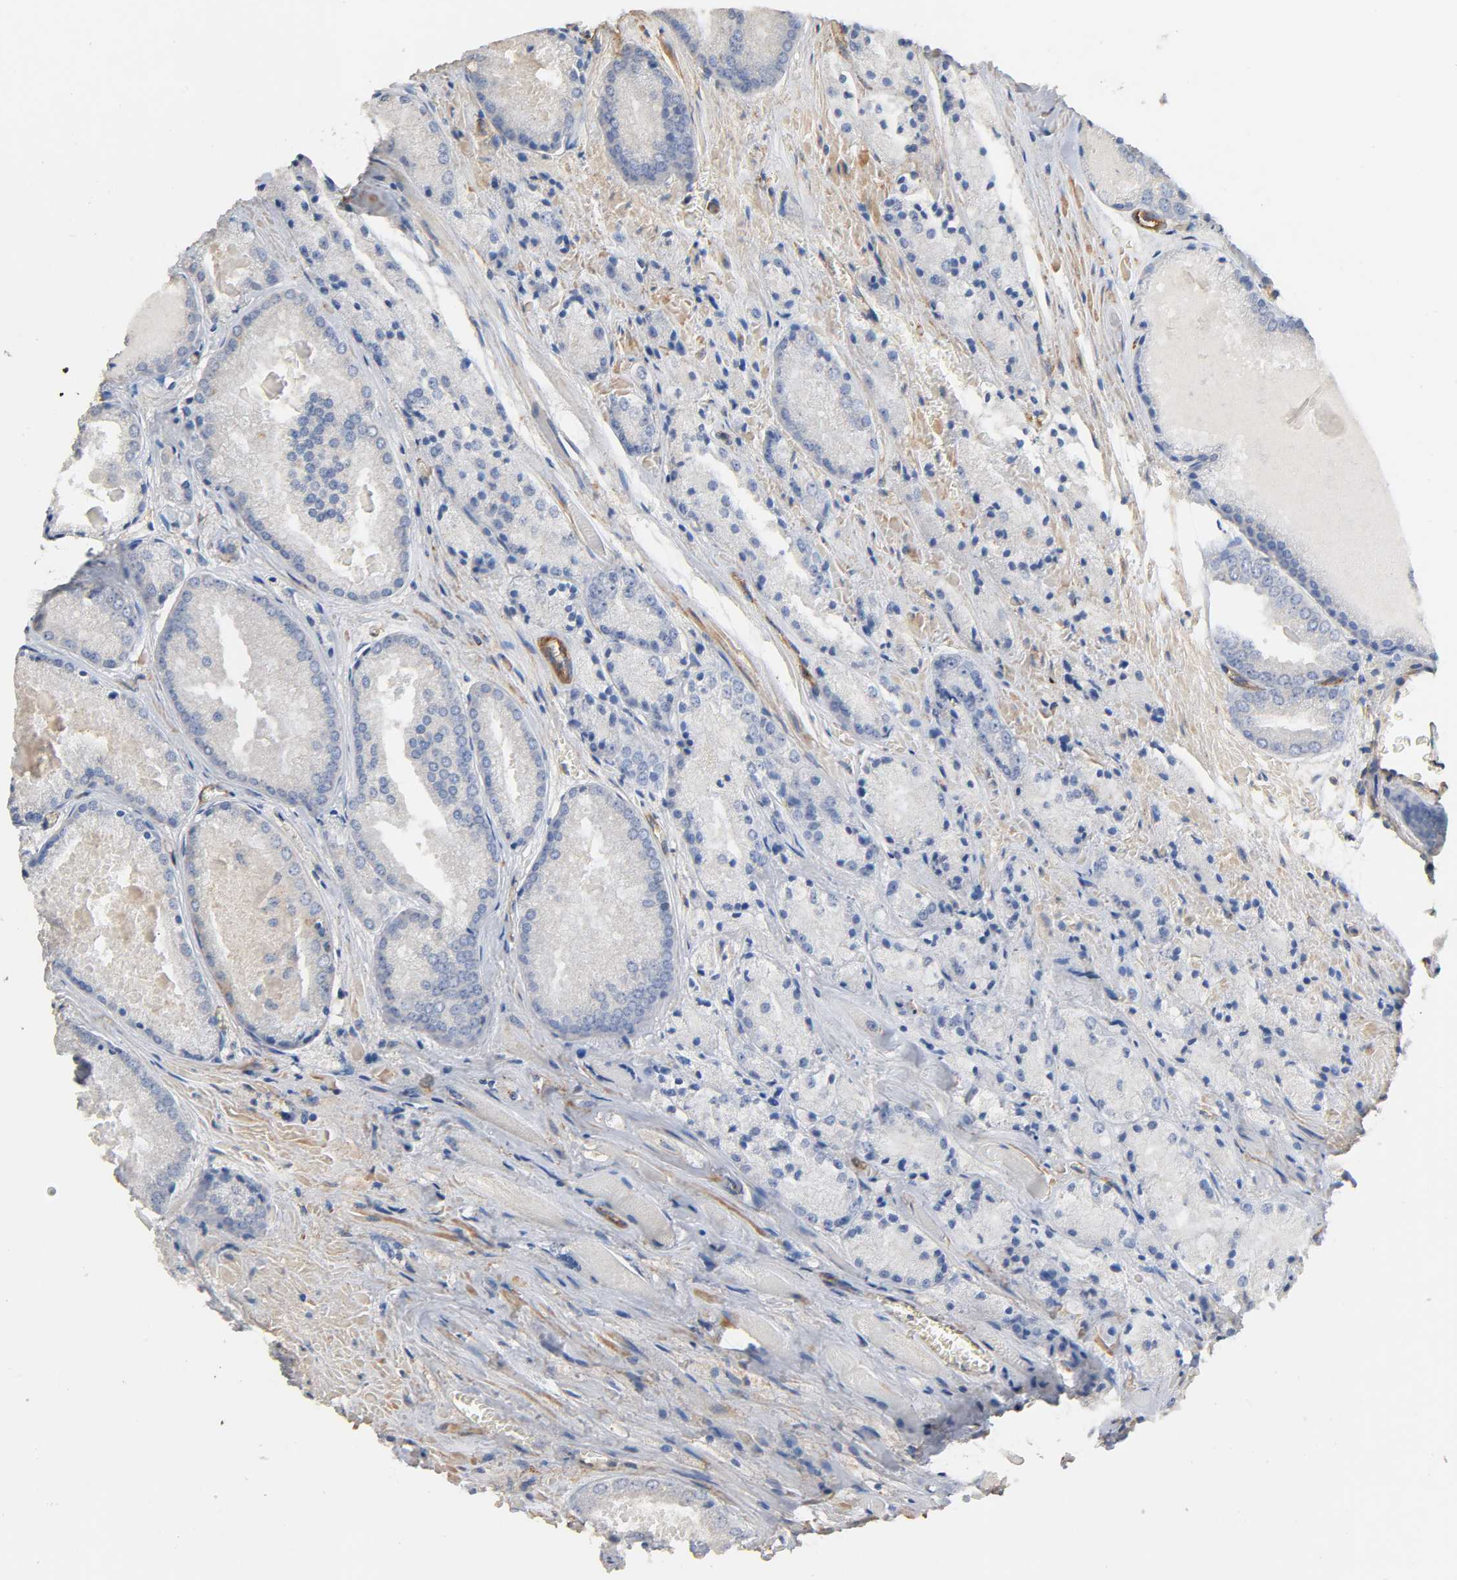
{"staining": {"intensity": "negative", "quantity": "none", "location": "none"}, "tissue": "prostate cancer", "cell_type": "Tumor cells", "image_type": "cancer", "snomed": [{"axis": "morphology", "description": "Adenocarcinoma, Low grade"}, {"axis": "topography", "description": "Prostate"}], "caption": "IHC photomicrograph of neoplastic tissue: prostate low-grade adenocarcinoma stained with DAB (3,3'-diaminobenzidine) exhibits no significant protein staining in tumor cells.", "gene": "IFITM3", "patient": {"sex": "male", "age": 64}}